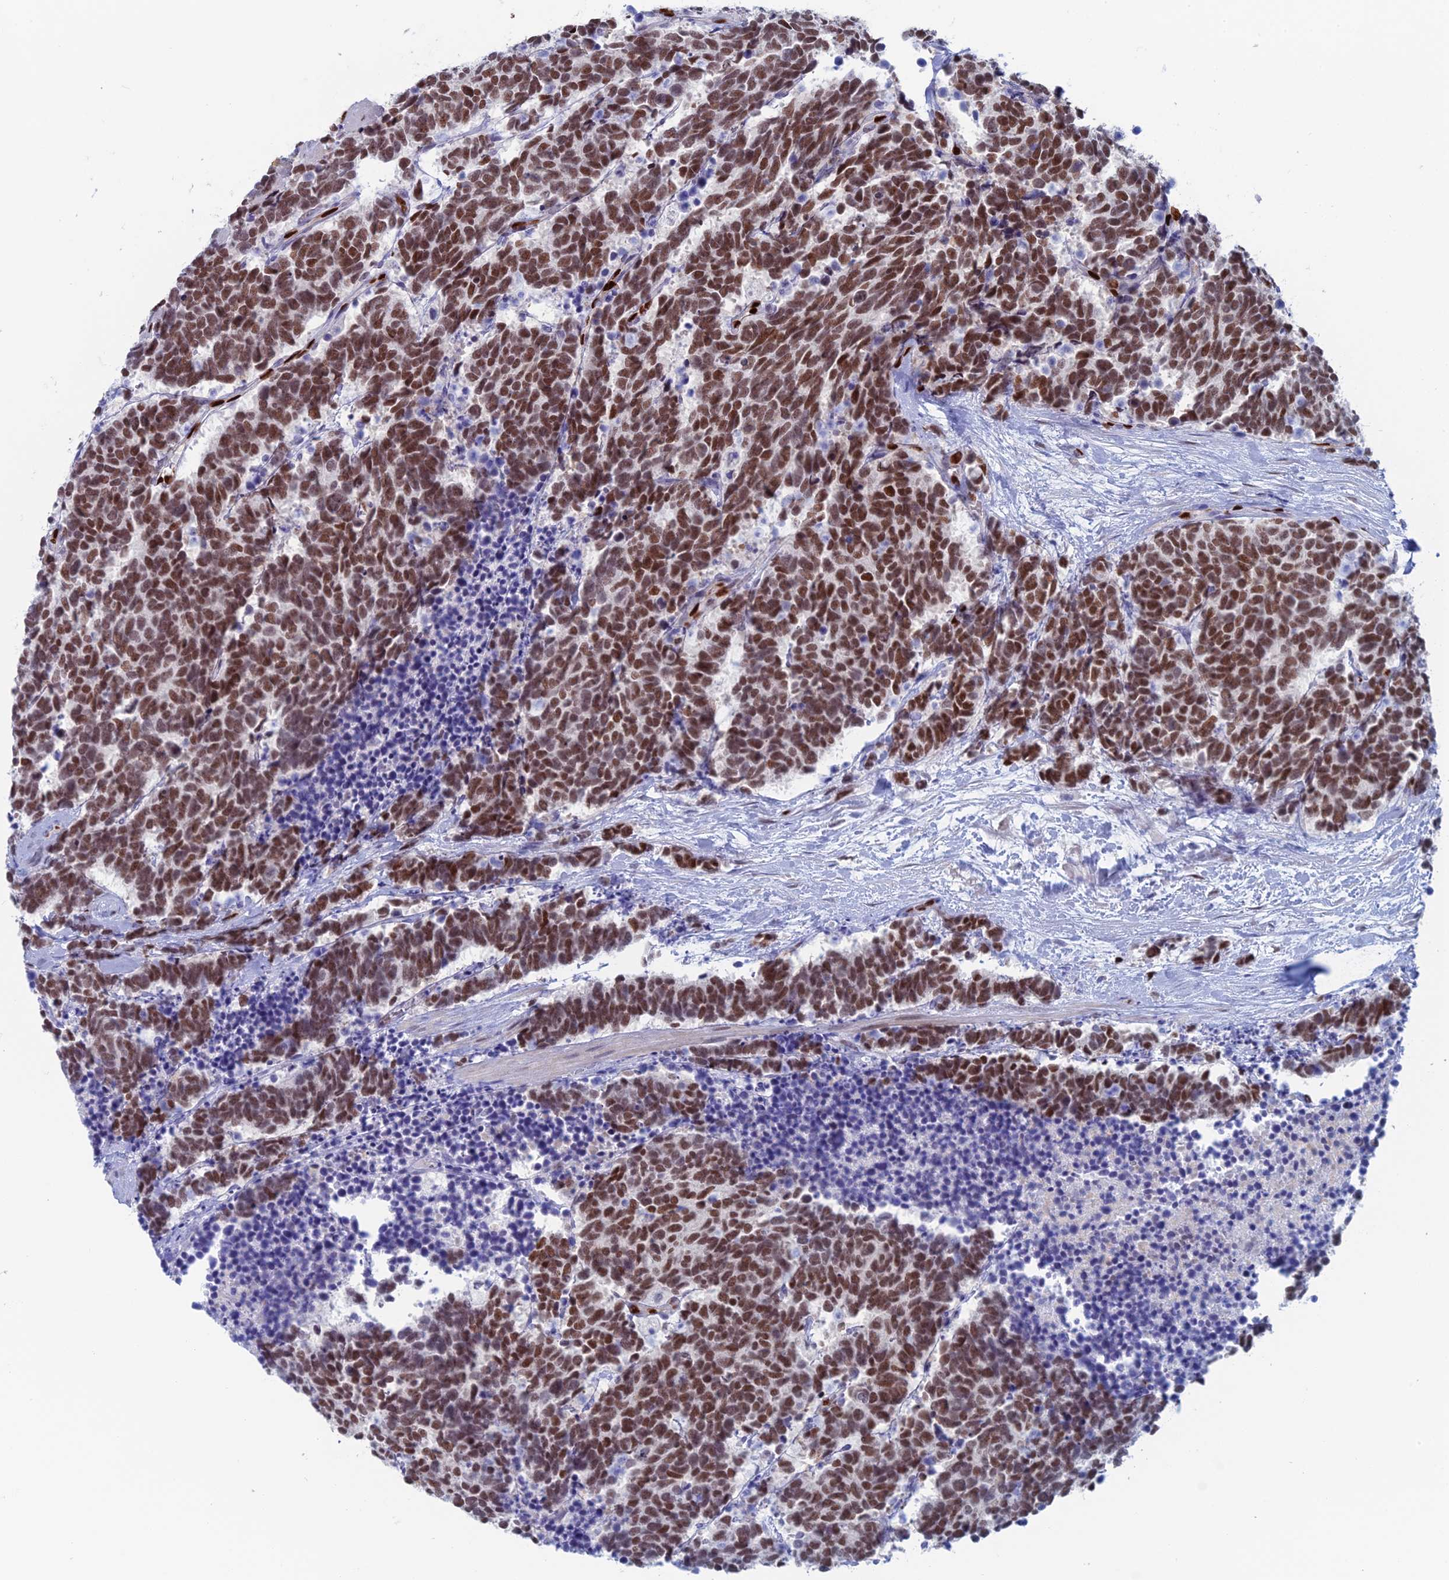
{"staining": {"intensity": "strong", "quantity": ">75%", "location": "nuclear"}, "tissue": "carcinoid", "cell_type": "Tumor cells", "image_type": "cancer", "snomed": [{"axis": "morphology", "description": "Carcinoma, NOS"}, {"axis": "morphology", "description": "Carcinoid, malignant, NOS"}, {"axis": "topography", "description": "Prostate"}], "caption": "The photomicrograph displays staining of carcinoid, revealing strong nuclear protein staining (brown color) within tumor cells.", "gene": "NOL4L", "patient": {"sex": "male", "age": 57}}